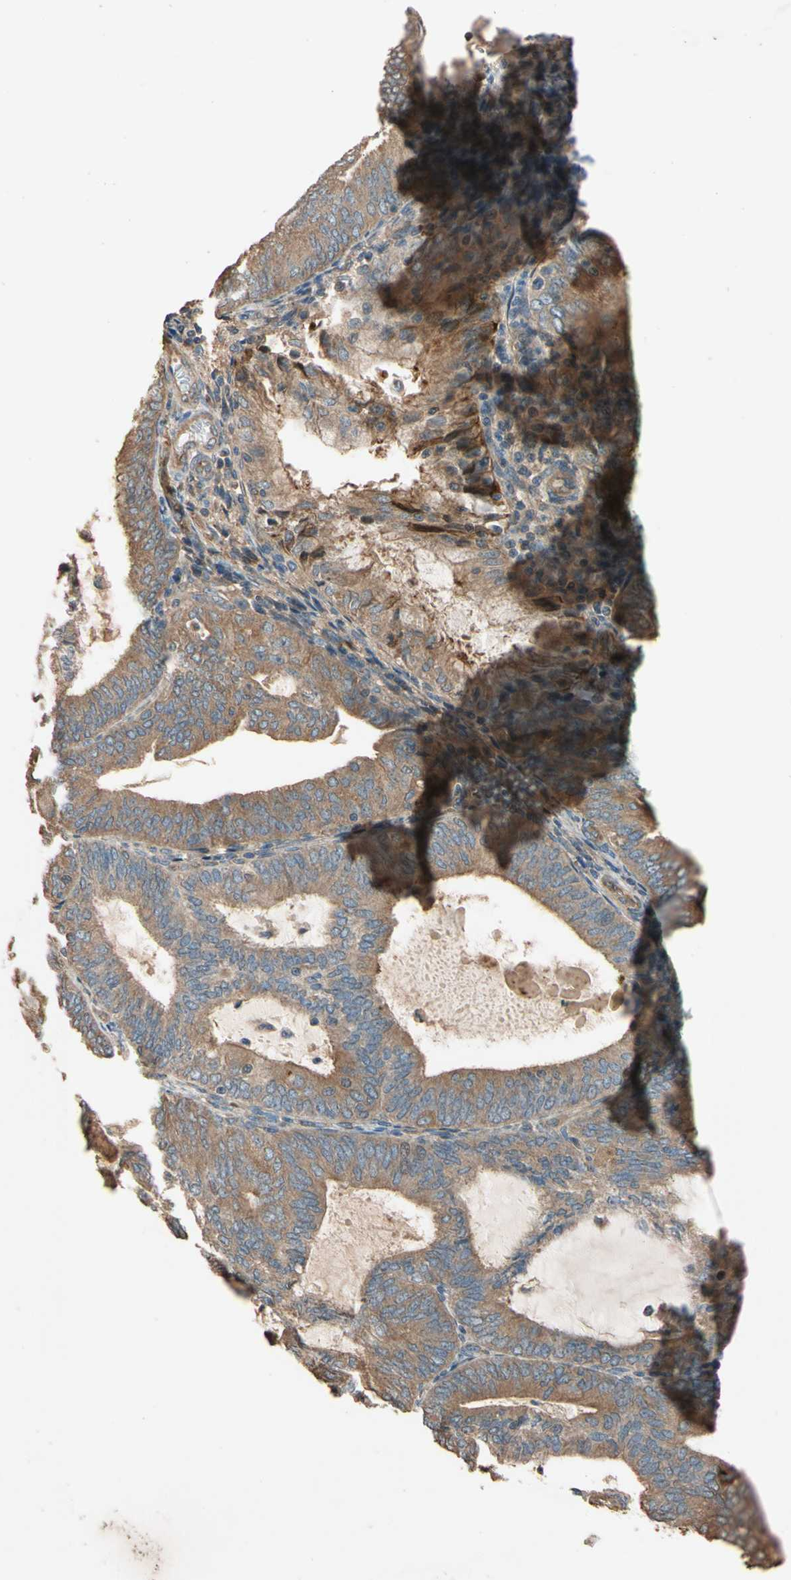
{"staining": {"intensity": "moderate", "quantity": ">75%", "location": "cytoplasmic/membranous"}, "tissue": "endometrial cancer", "cell_type": "Tumor cells", "image_type": "cancer", "snomed": [{"axis": "morphology", "description": "Adenocarcinoma, NOS"}, {"axis": "topography", "description": "Endometrium"}], "caption": "Moderate cytoplasmic/membranous staining is appreciated in approximately >75% of tumor cells in endometrial cancer. Using DAB (brown) and hematoxylin (blue) stains, captured at high magnification using brightfield microscopy.", "gene": "MGRN1", "patient": {"sex": "female", "age": 81}}